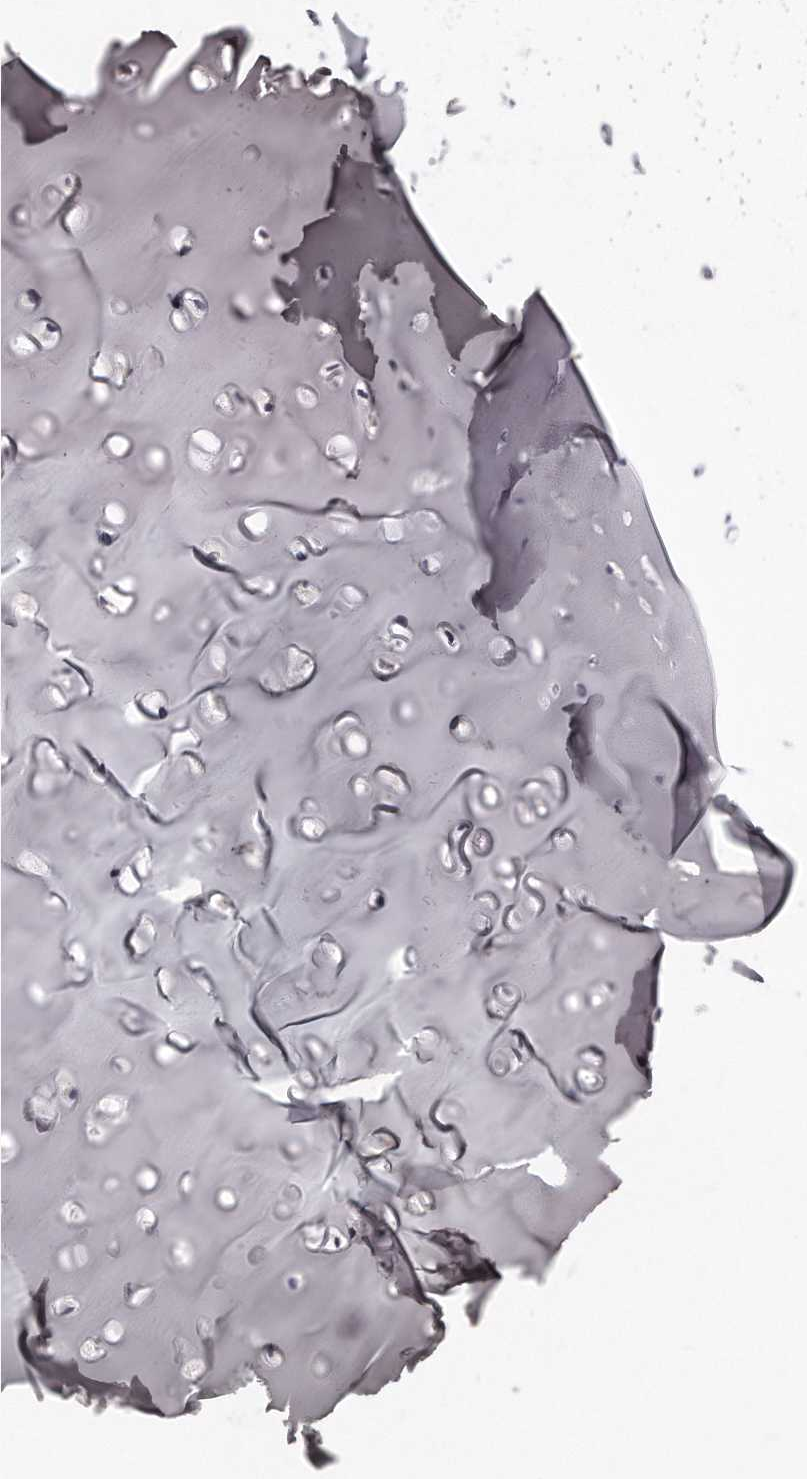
{"staining": {"intensity": "weak", "quantity": "<25%", "location": "cytoplasmic/membranous"}, "tissue": "adipose tissue", "cell_type": "Adipocytes", "image_type": "normal", "snomed": [{"axis": "morphology", "description": "Normal tissue, NOS"}, {"axis": "morphology", "description": "Basal cell carcinoma"}, {"axis": "topography", "description": "Cartilage tissue"}, {"axis": "topography", "description": "Nasopharynx"}, {"axis": "topography", "description": "Oral tissue"}], "caption": "An immunohistochemistry (IHC) micrograph of normal adipose tissue is shown. There is no staining in adipocytes of adipose tissue. (DAB IHC visualized using brightfield microscopy, high magnification).", "gene": "GDA", "patient": {"sex": "female", "age": 77}}